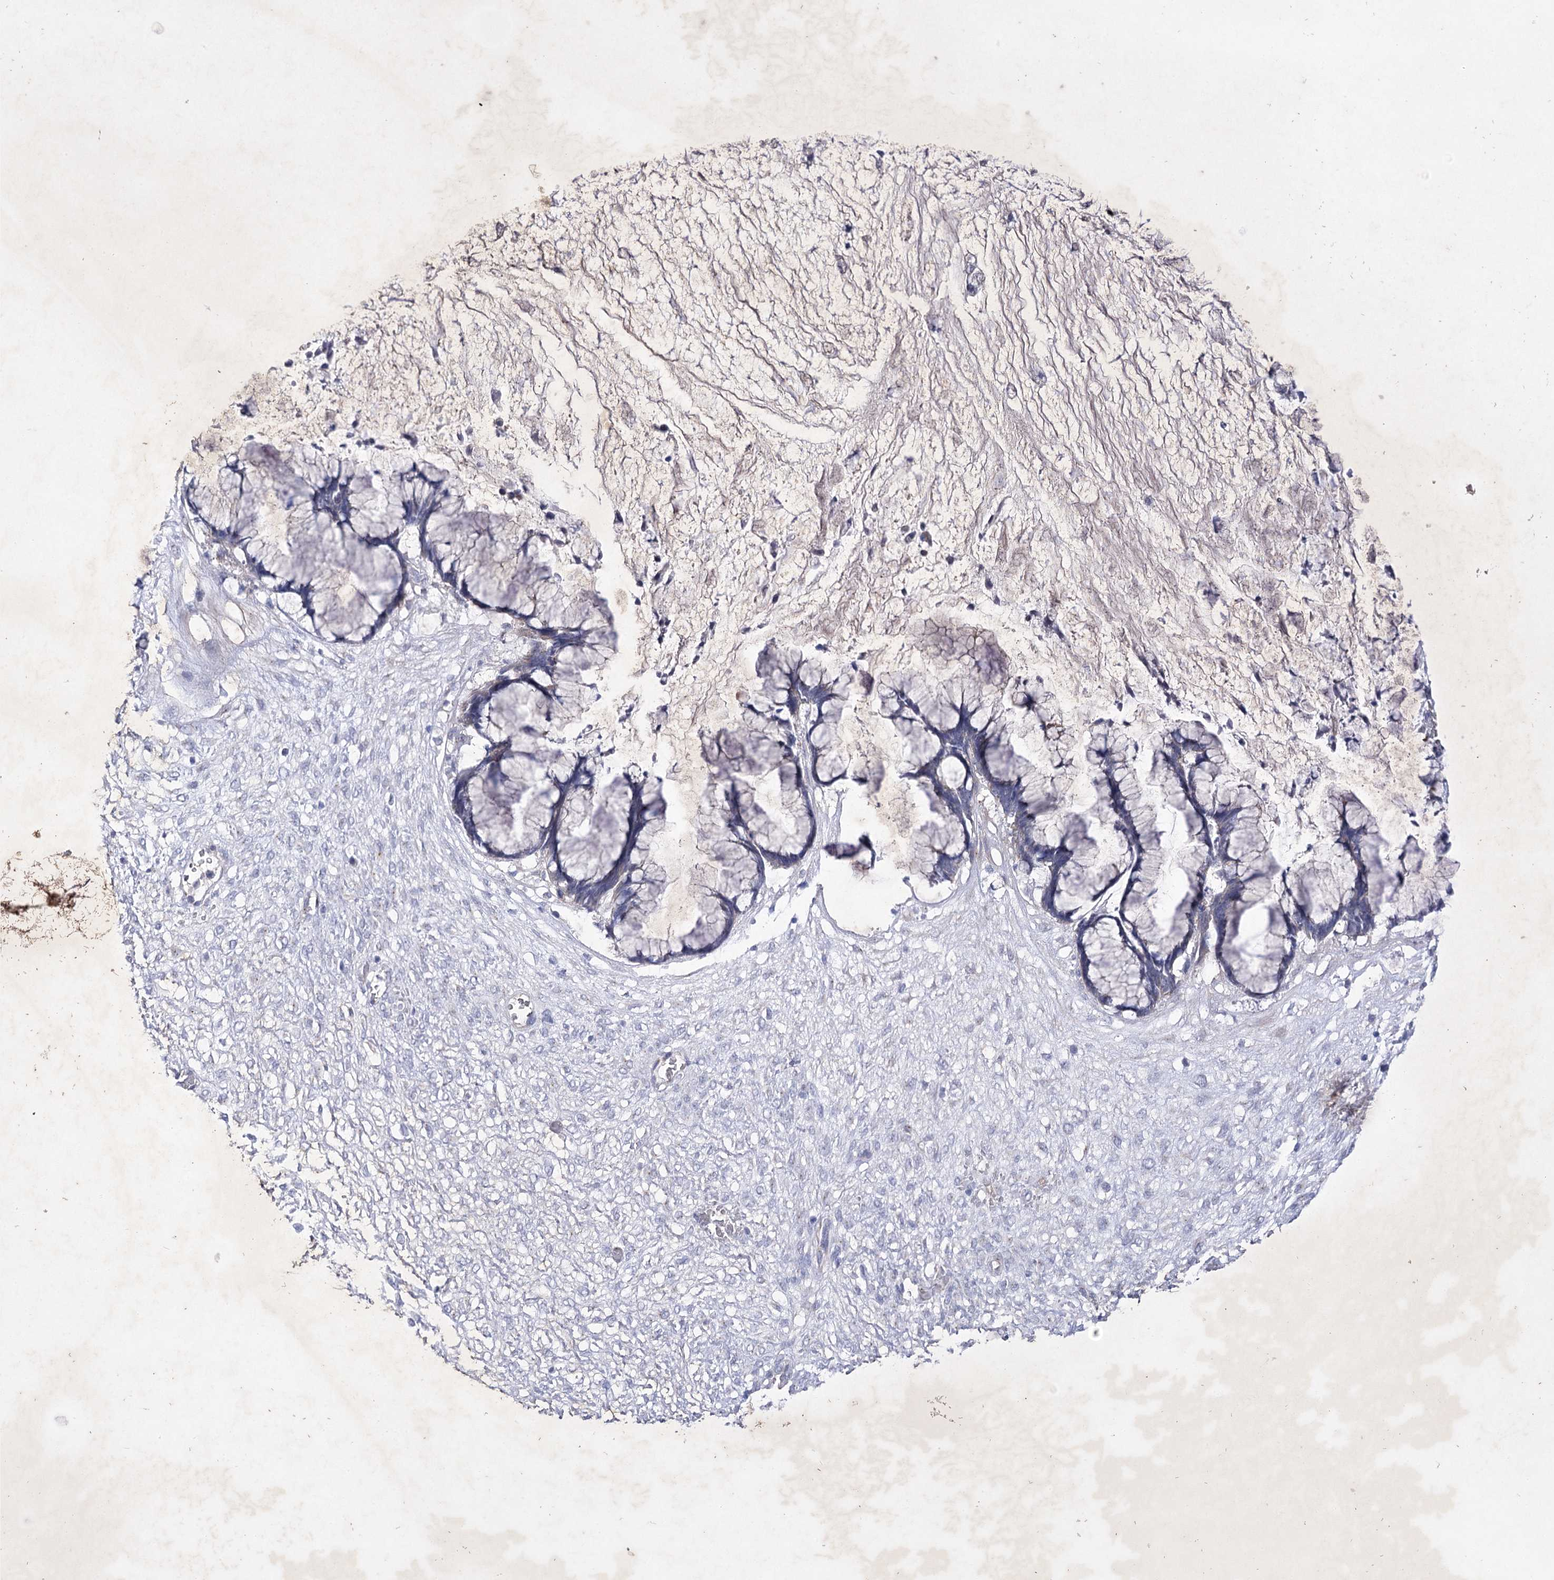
{"staining": {"intensity": "negative", "quantity": "none", "location": "none"}, "tissue": "ovarian cancer", "cell_type": "Tumor cells", "image_type": "cancer", "snomed": [{"axis": "morphology", "description": "Cystadenocarcinoma, mucinous, NOS"}, {"axis": "topography", "description": "Ovary"}], "caption": "Photomicrograph shows no protein staining in tumor cells of ovarian mucinous cystadenocarcinoma tissue.", "gene": "COX15", "patient": {"sex": "female", "age": 42}}